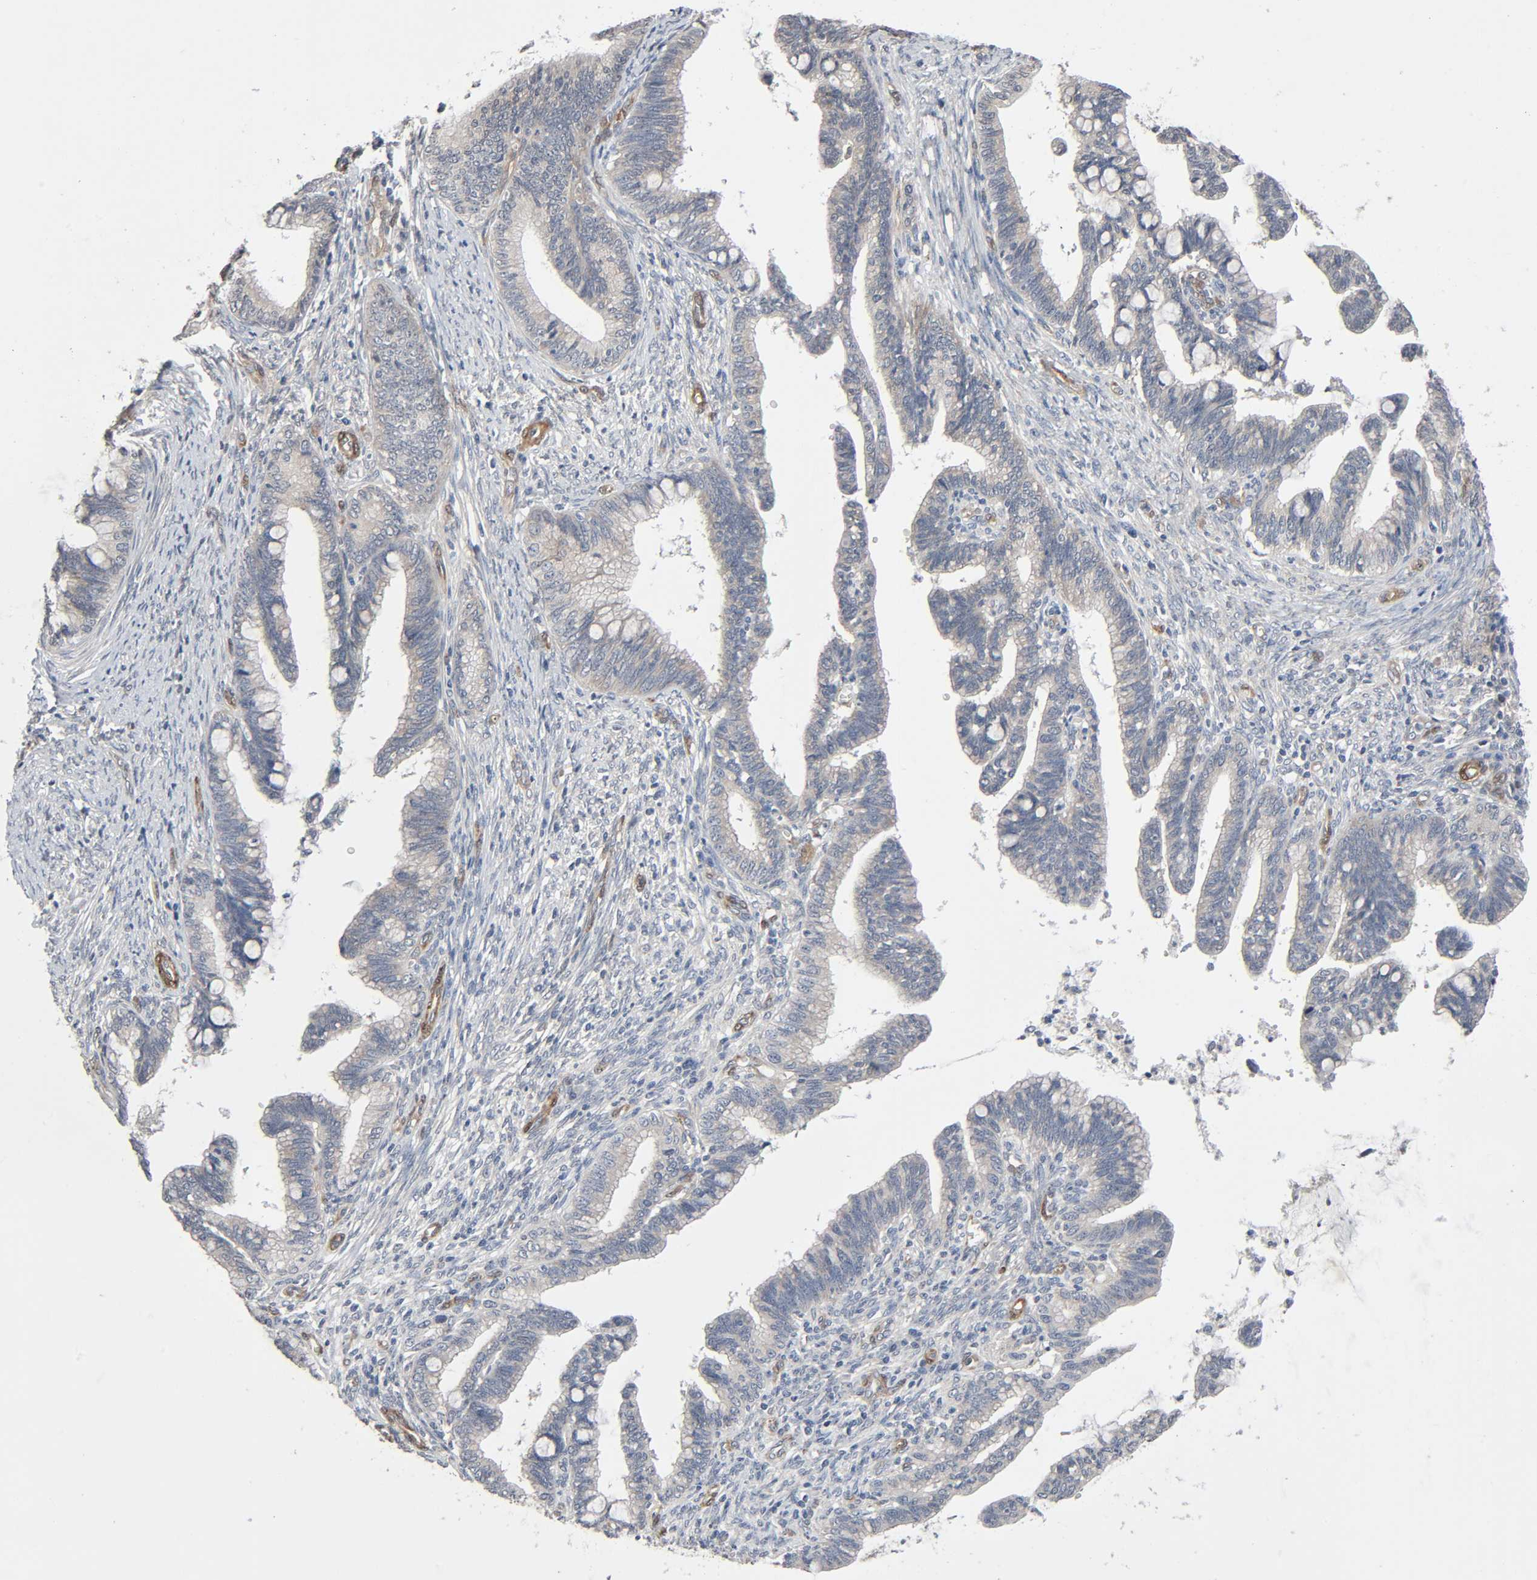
{"staining": {"intensity": "weak", "quantity": "25%-75%", "location": "cytoplasmic/membranous"}, "tissue": "cervical cancer", "cell_type": "Tumor cells", "image_type": "cancer", "snomed": [{"axis": "morphology", "description": "Adenocarcinoma, NOS"}, {"axis": "topography", "description": "Cervix"}], "caption": "Adenocarcinoma (cervical) tissue reveals weak cytoplasmic/membranous positivity in approximately 25%-75% of tumor cells", "gene": "PTK2", "patient": {"sex": "female", "age": 36}}